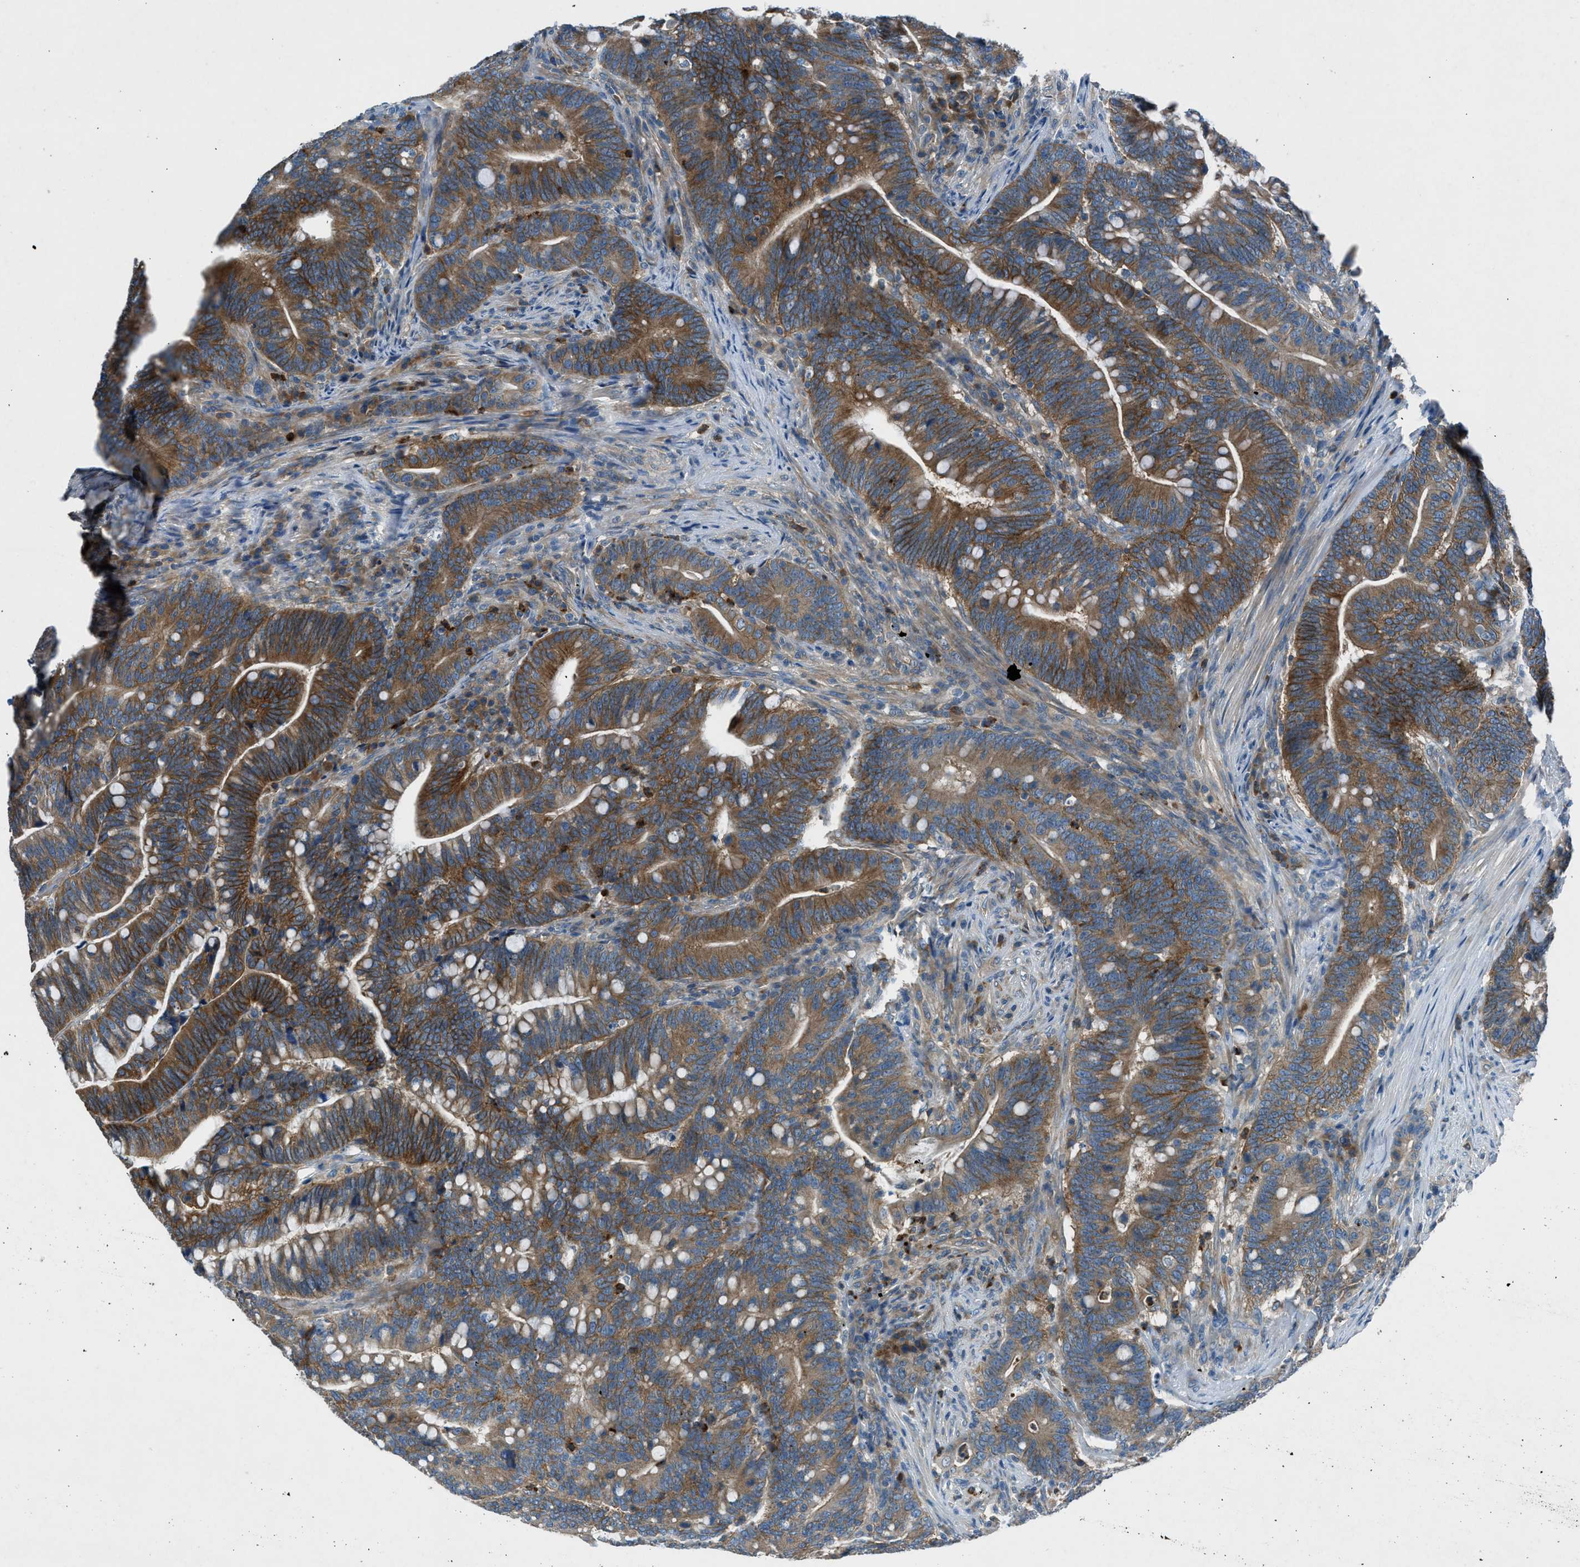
{"staining": {"intensity": "moderate", "quantity": ">75%", "location": "cytoplasmic/membranous"}, "tissue": "colorectal cancer", "cell_type": "Tumor cells", "image_type": "cancer", "snomed": [{"axis": "morphology", "description": "Normal tissue, NOS"}, {"axis": "morphology", "description": "Adenocarcinoma, NOS"}, {"axis": "topography", "description": "Colon"}], "caption": "IHC (DAB) staining of human colorectal cancer shows moderate cytoplasmic/membranous protein positivity in about >75% of tumor cells.", "gene": "BMP1", "patient": {"sex": "female", "age": 66}}